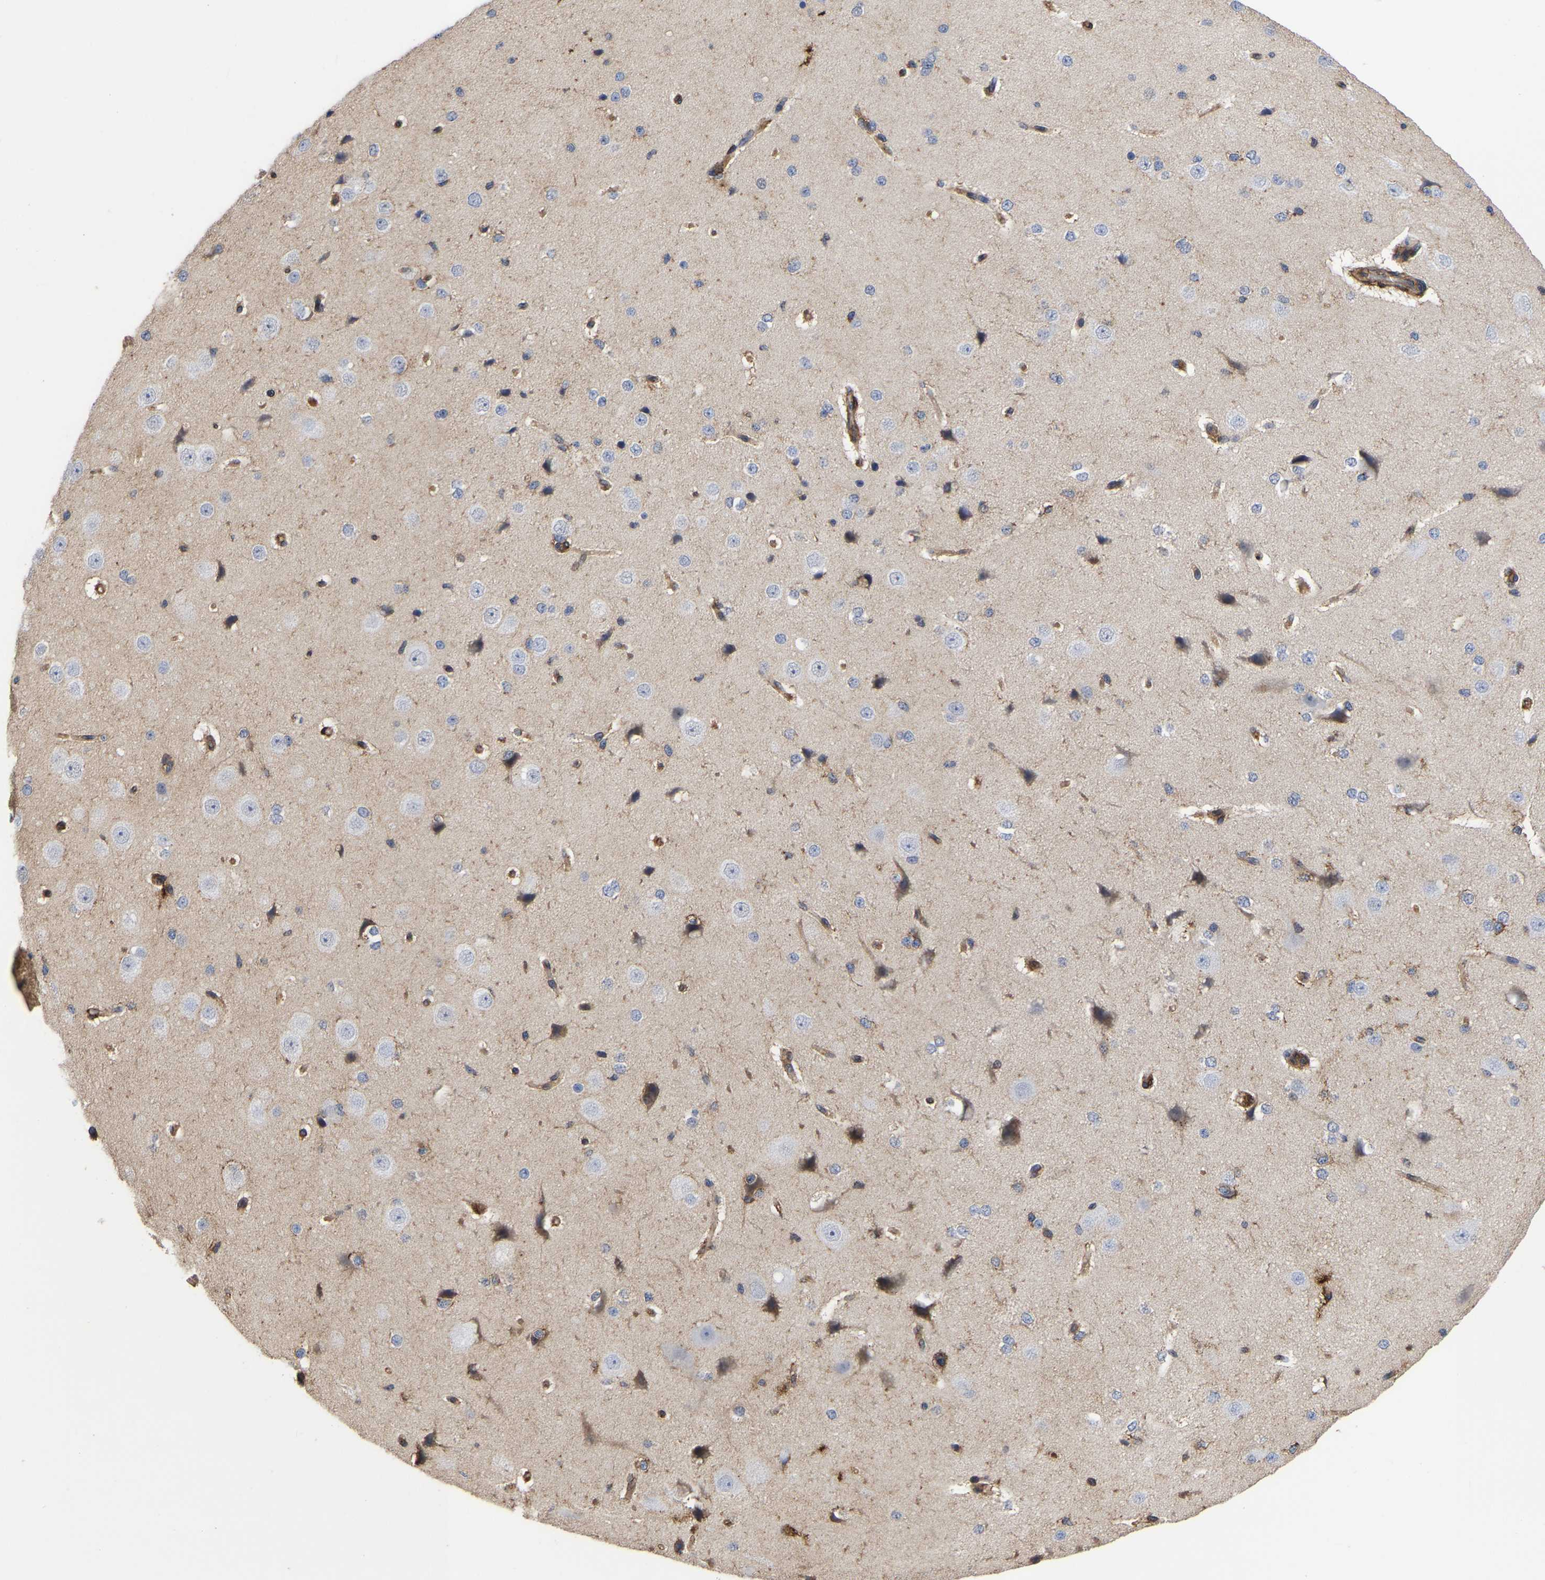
{"staining": {"intensity": "negative", "quantity": "none", "location": "none"}, "tissue": "cerebral cortex", "cell_type": "Endothelial cells", "image_type": "normal", "snomed": [{"axis": "morphology", "description": "Normal tissue, NOS"}, {"axis": "morphology", "description": "Developmental malformation"}, {"axis": "topography", "description": "Cerebral cortex"}], "caption": "The IHC photomicrograph has no significant staining in endothelial cells of cerebral cortex. Nuclei are stained in blue.", "gene": "LIF", "patient": {"sex": "female", "age": 30}}